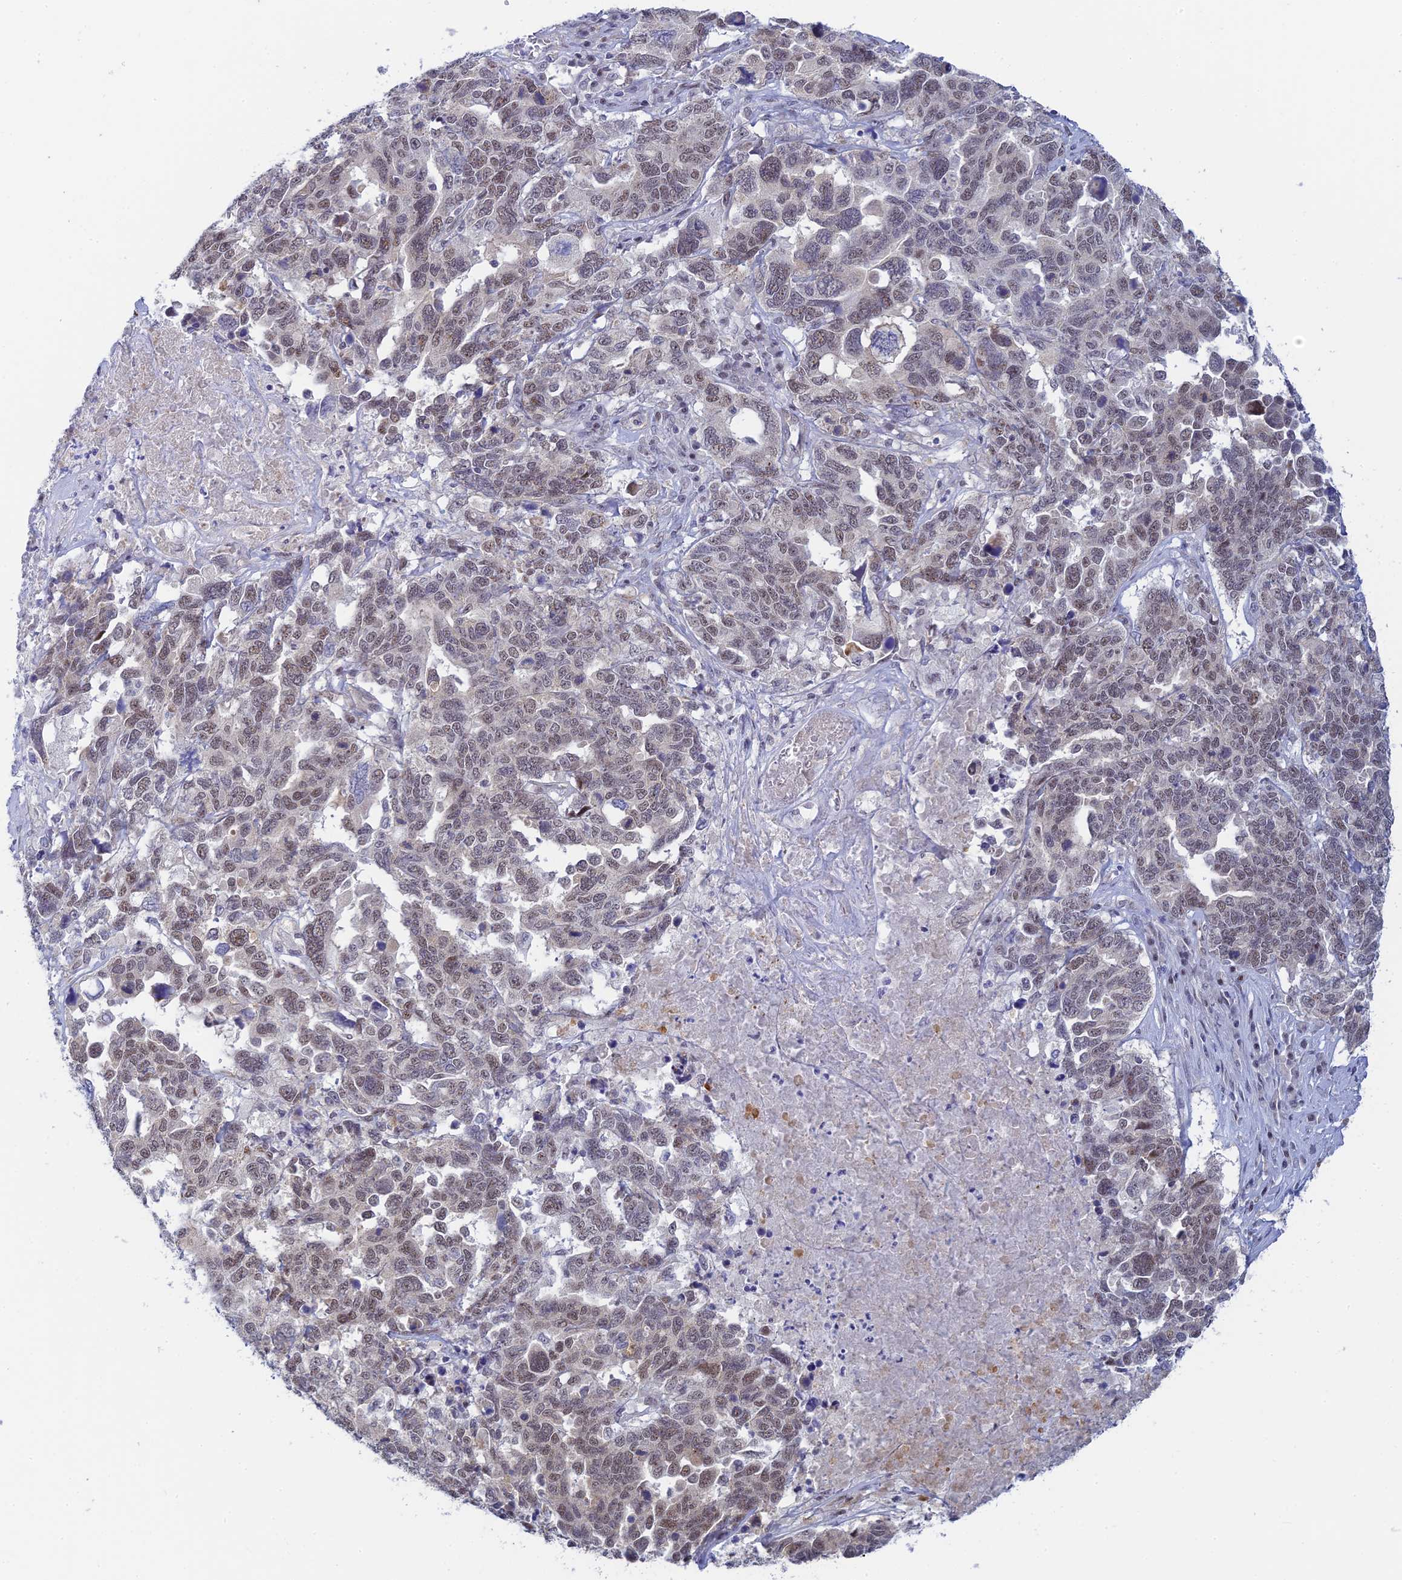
{"staining": {"intensity": "weak", "quantity": ">75%", "location": "nuclear"}, "tissue": "ovarian cancer", "cell_type": "Tumor cells", "image_type": "cancer", "snomed": [{"axis": "morphology", "description": "Carcinoma, endometroid"}, {"axis": "topography", "description": "Ovary"}], "caption": "The image demonstrates a brown stain indicating the presence of a protein in the nuclear of tumor cells in ovarian cancer. Immunohistochemistry stains the protein of interest in brown and the nuclei are stained blue.", "gene": "CFAP92", "patient": {"sex": "female", "age": 62}}